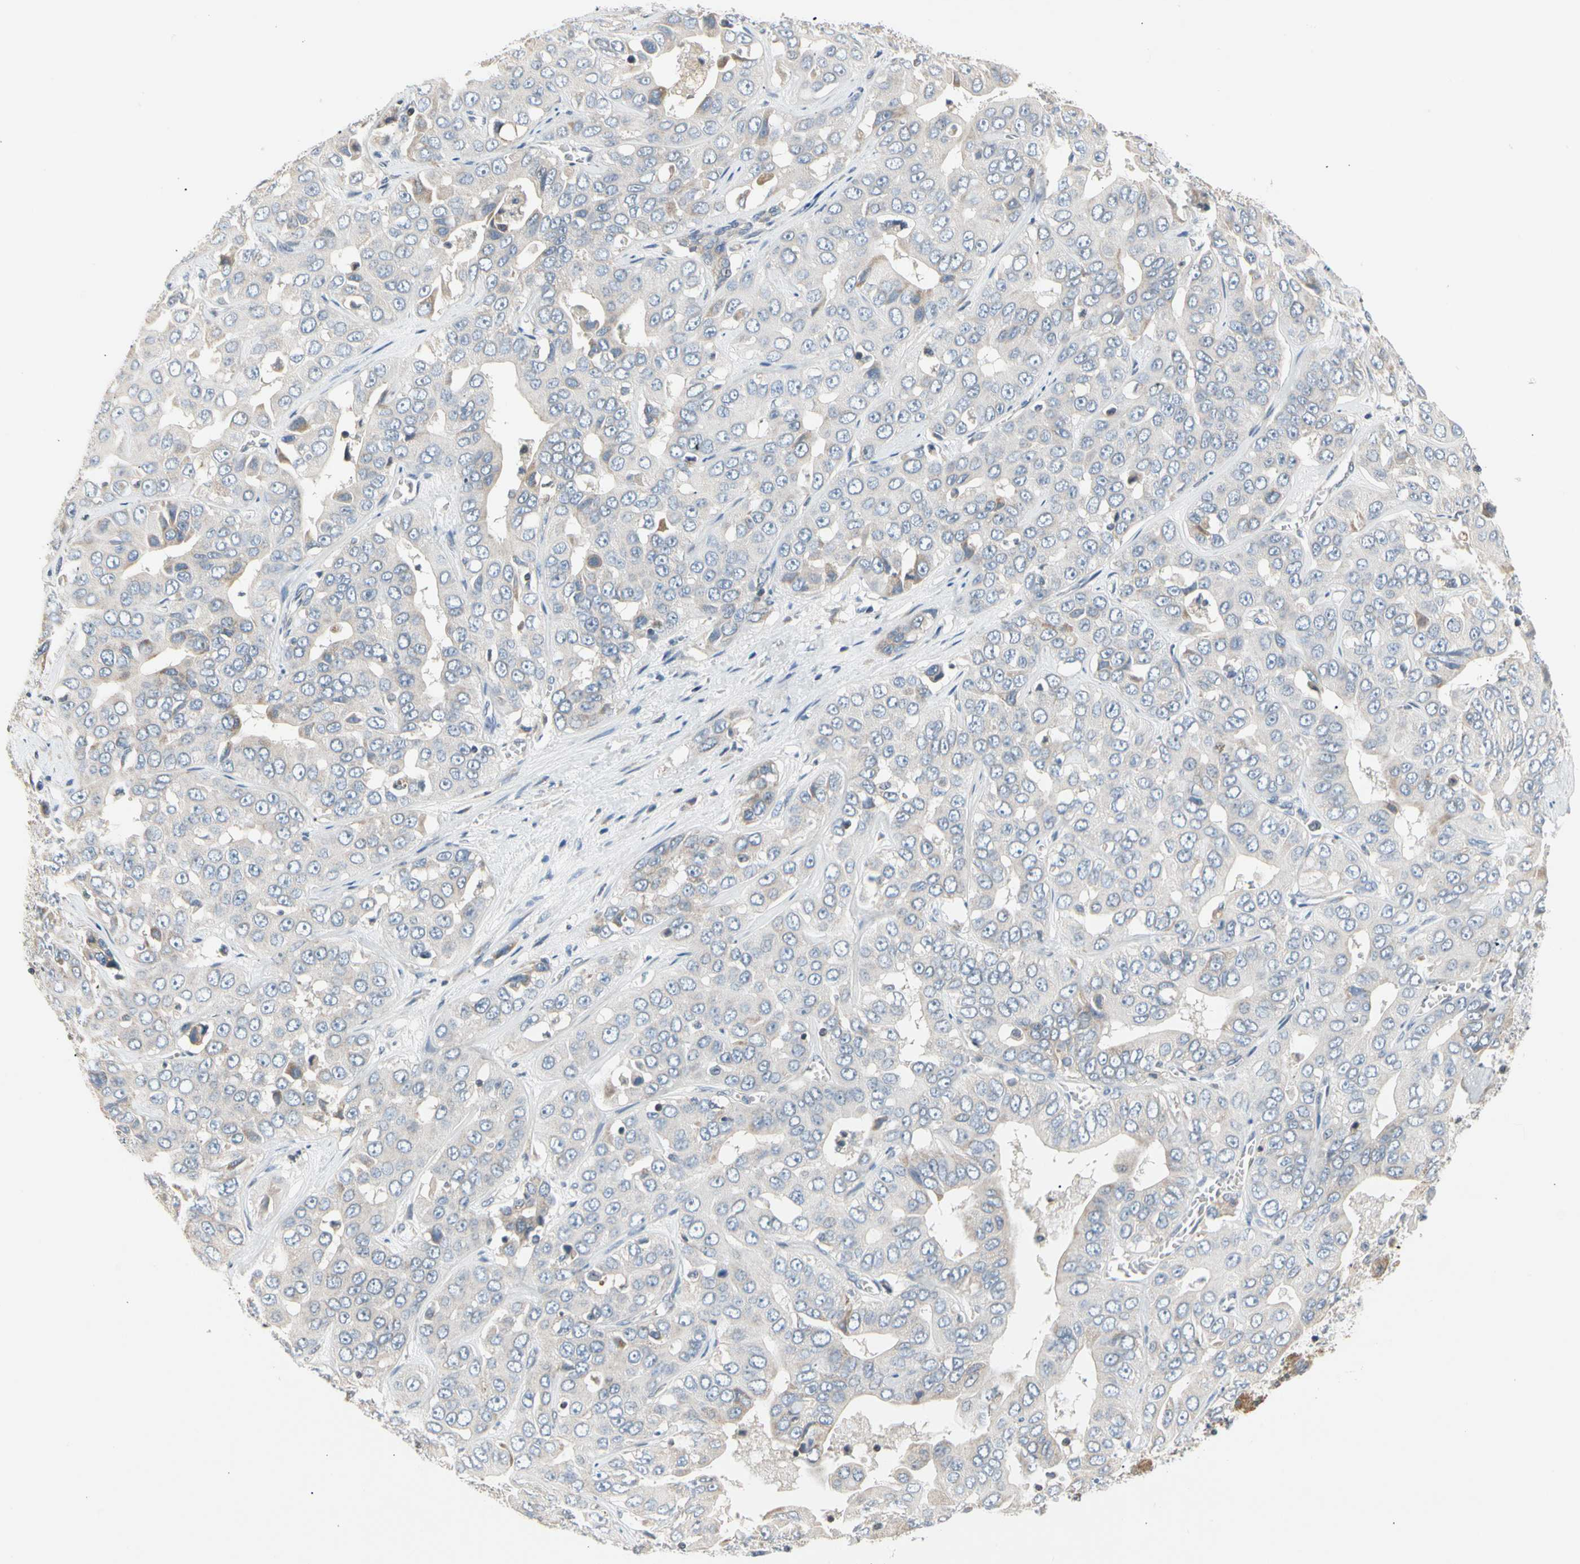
{"staining": {"intensity": "negative", "quantity": "none", "location": "none"}, "tissue": "liver cancer", "cell_type": "Tumor cells", "image_type": "cancer", "snomed": [{"axis": "morphology", "description": "Cholangiocarcinoma"}, {"axis": "topography", "description": "Liver"}], "caption": "Immunohistochemistry (IHC) of liver cancer (cholangiocarcinoma) reveals no staining in tumor cells.", "gene": "SOX30", "patient": {"sex": "female", "age": 52}}